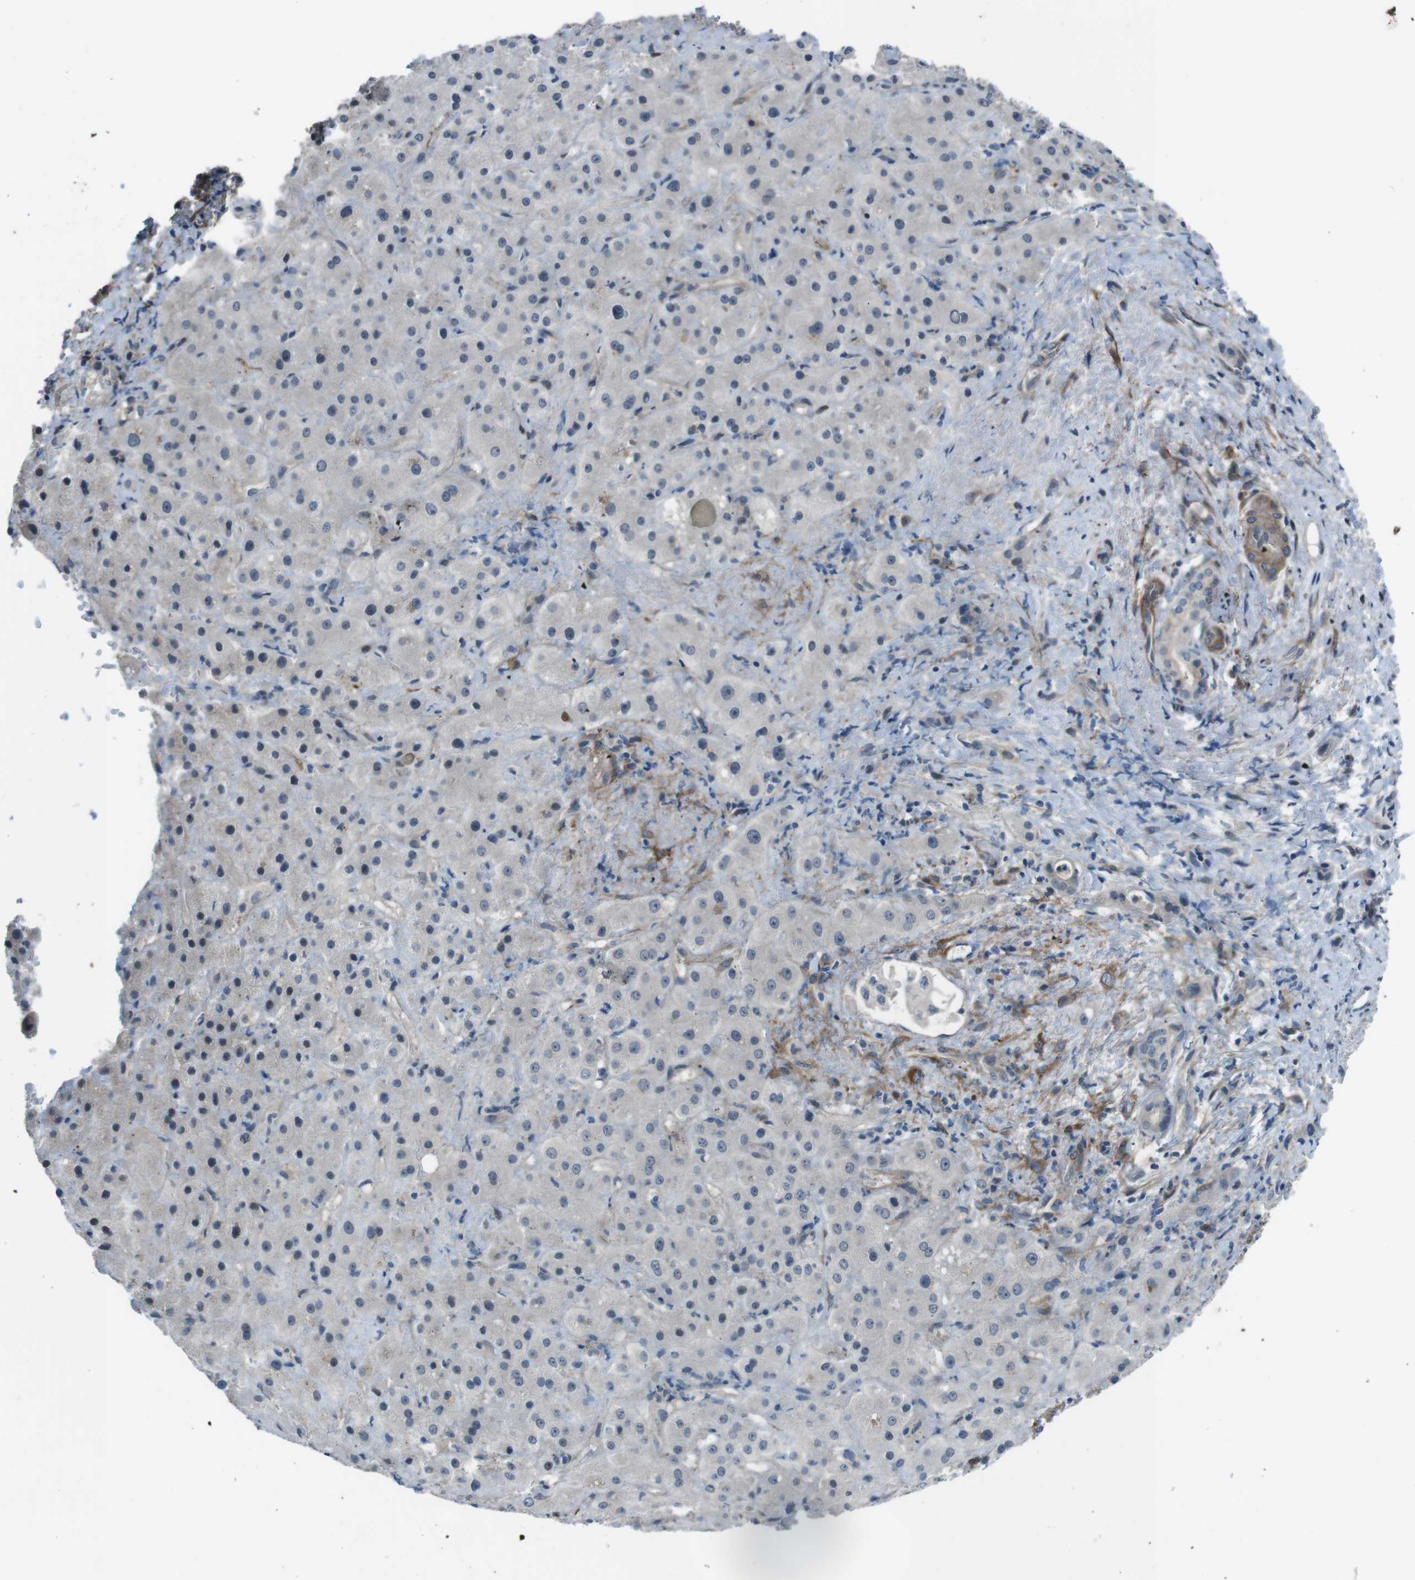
{"staining": {"intensity": "negative", "quantity": "none", "location": "none"}, "tissue": "liver cancer", "cell_type": "Tumor cells", "image_type": "cancer", "snomed": [{"axis": "morphology", "description": "Cholangiocarcinoma"}, {"axis": "topography", "description": "Liver"}], "caption": "This is a photomicrograph of IHC staining of cholangiocarcinoma (liver), which shows no staining in tumor cells.", "gene": "ANK2", "patient": {"sex": "female", "age": 65}}